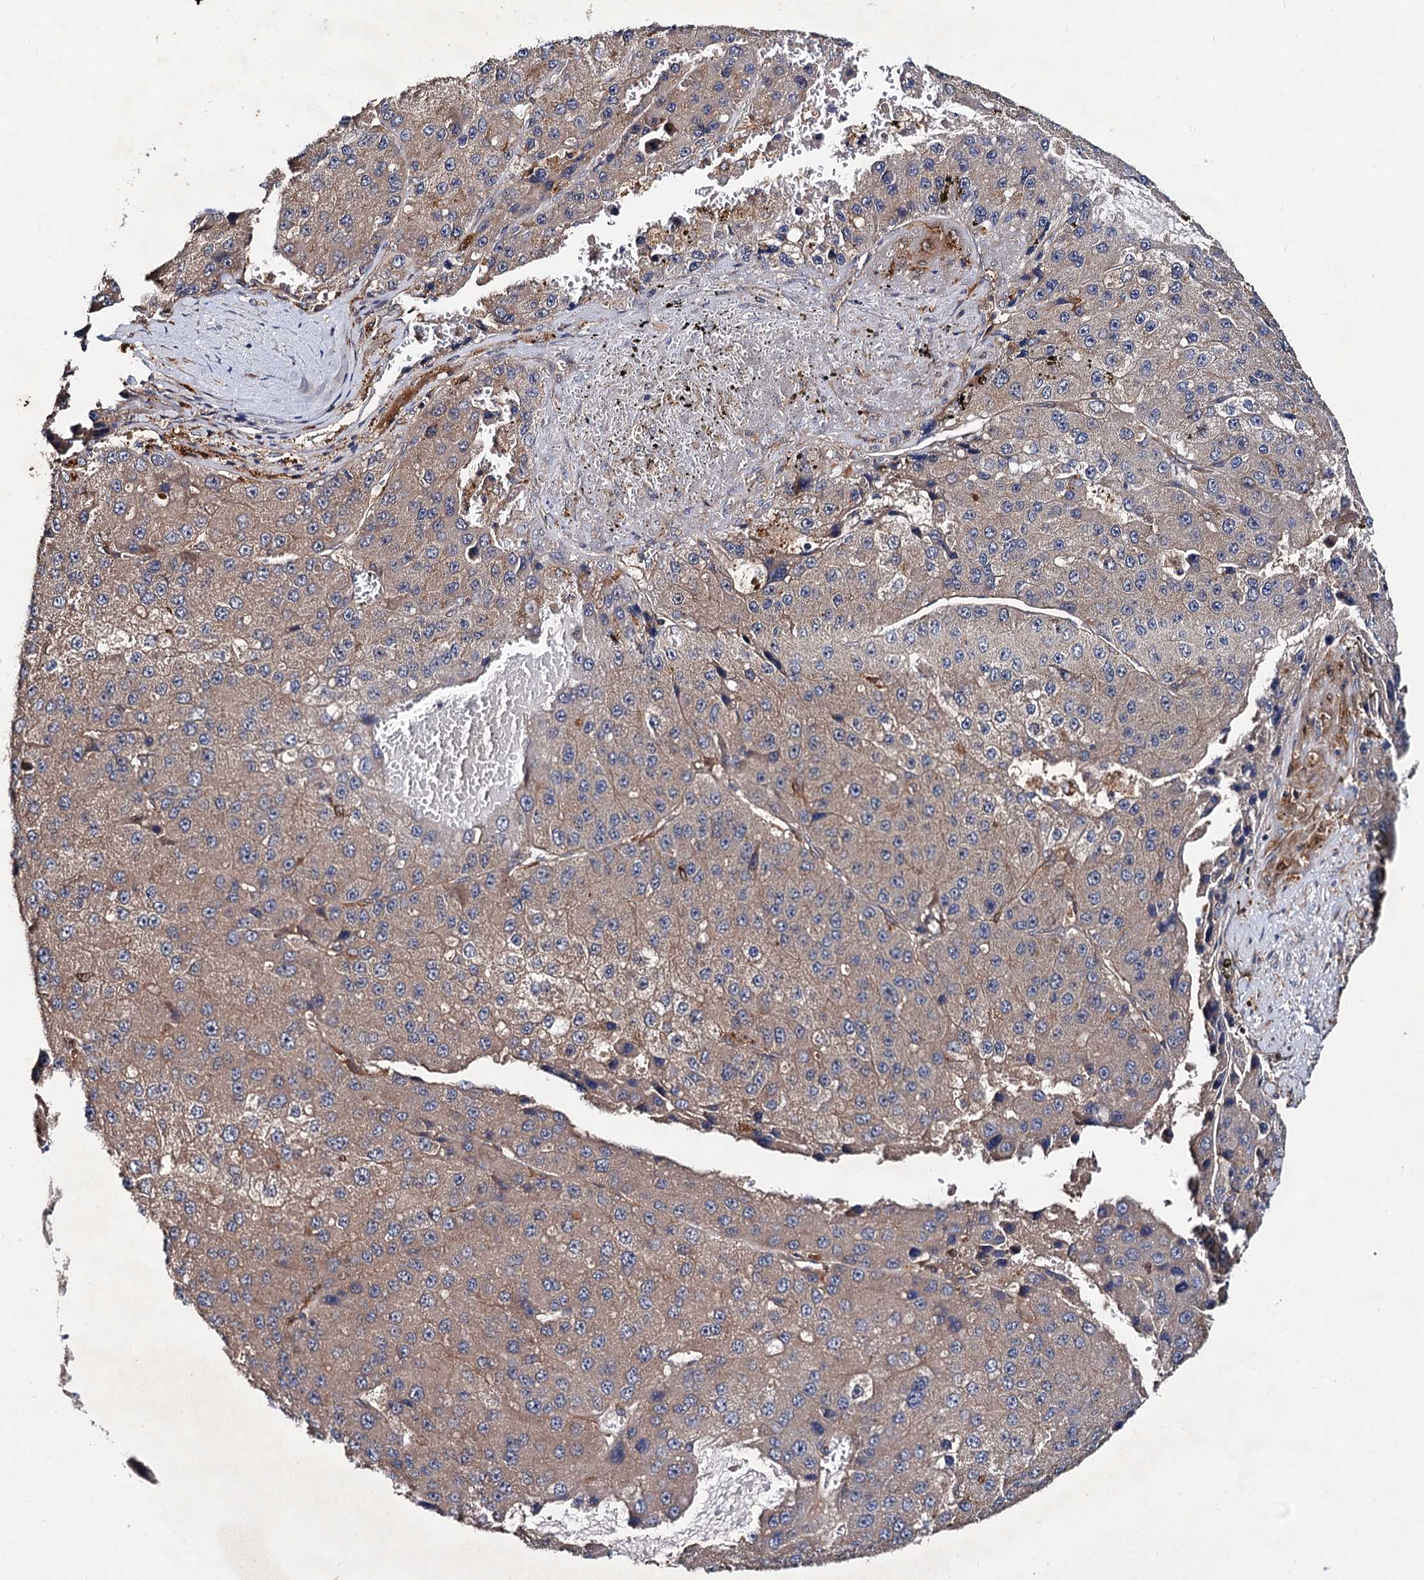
{"staining": {"intensity": "weak", "quantity": "<25%", "location": "cytoplasmic/membranous"}, "tissue": "liver cancer", "cell_type": "Tumor cells", "image_type": "cancer", "snomed": [{"axis": "morphology", "description": "Carcinoma, Hepatocellular, NOS"}, {"axis": "topography", "description": "Liver"}], "caption": "Human liver cancer (hepatocellular carcinoma) stained for a protein using immunohistochemistry shows no expression in tumor cells.", "gene": "VPS29", "patient": {"sex": "female", "age": 73}}